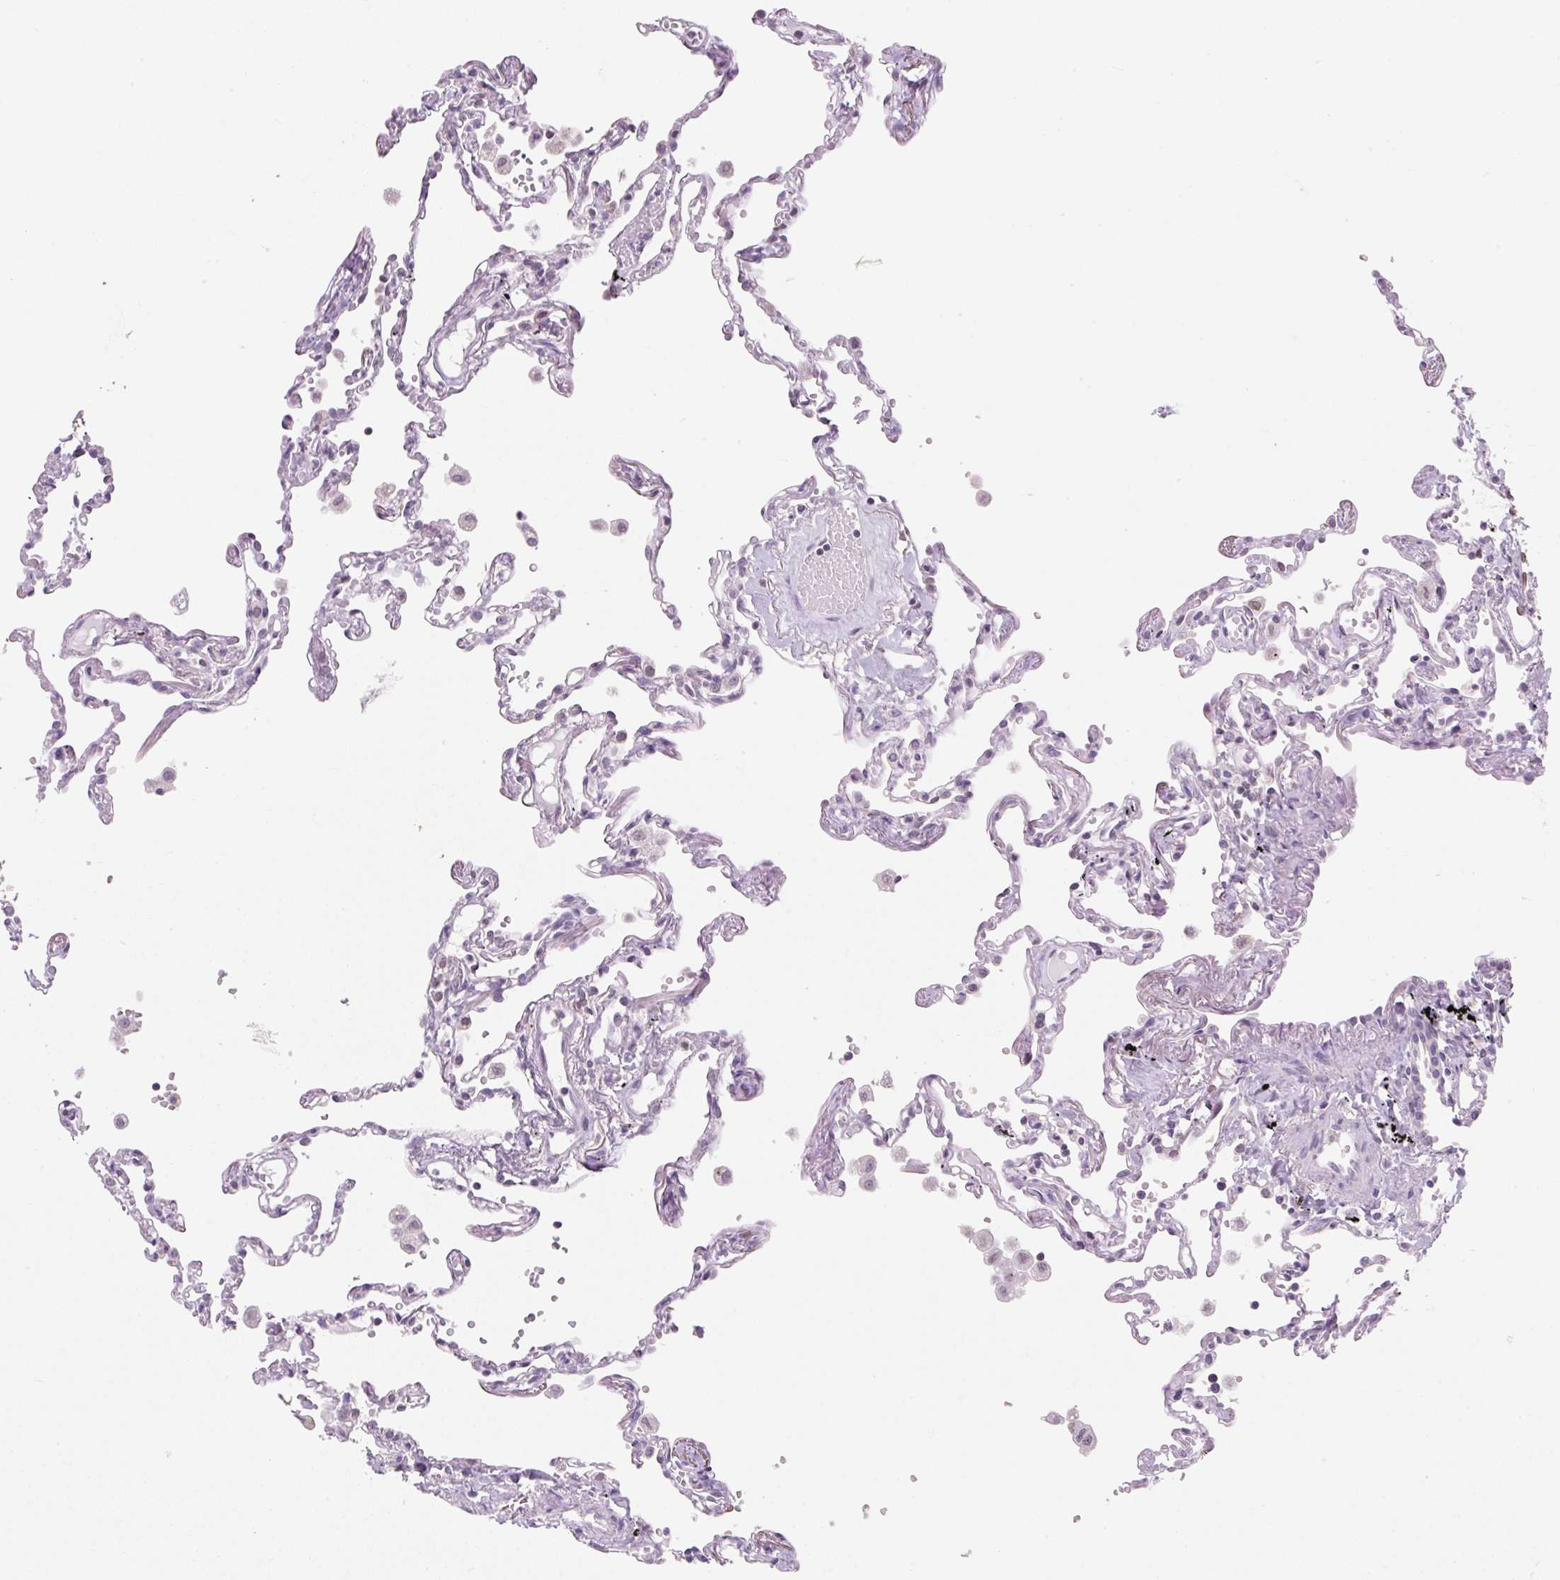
{"staining": {"intensity": "weak", "quantity": "<25%", "location": "nuclear"}, "tissue": "lung", "cell_type": "Alveolar cells", "image_type": "normal", "snomed": [{"axis": "morphology", "description": "Normal tissue, NOS"}, {"axis": "topography", "description": "Lung"}], "caption": "High power microscopy photomicrograph of an immunohistochemistry (IHC) image of normal lung, revealing no significant staining in alveolar cells.", "gene": "SYNE3", "patient": {"sex": "female", "age": 67}}